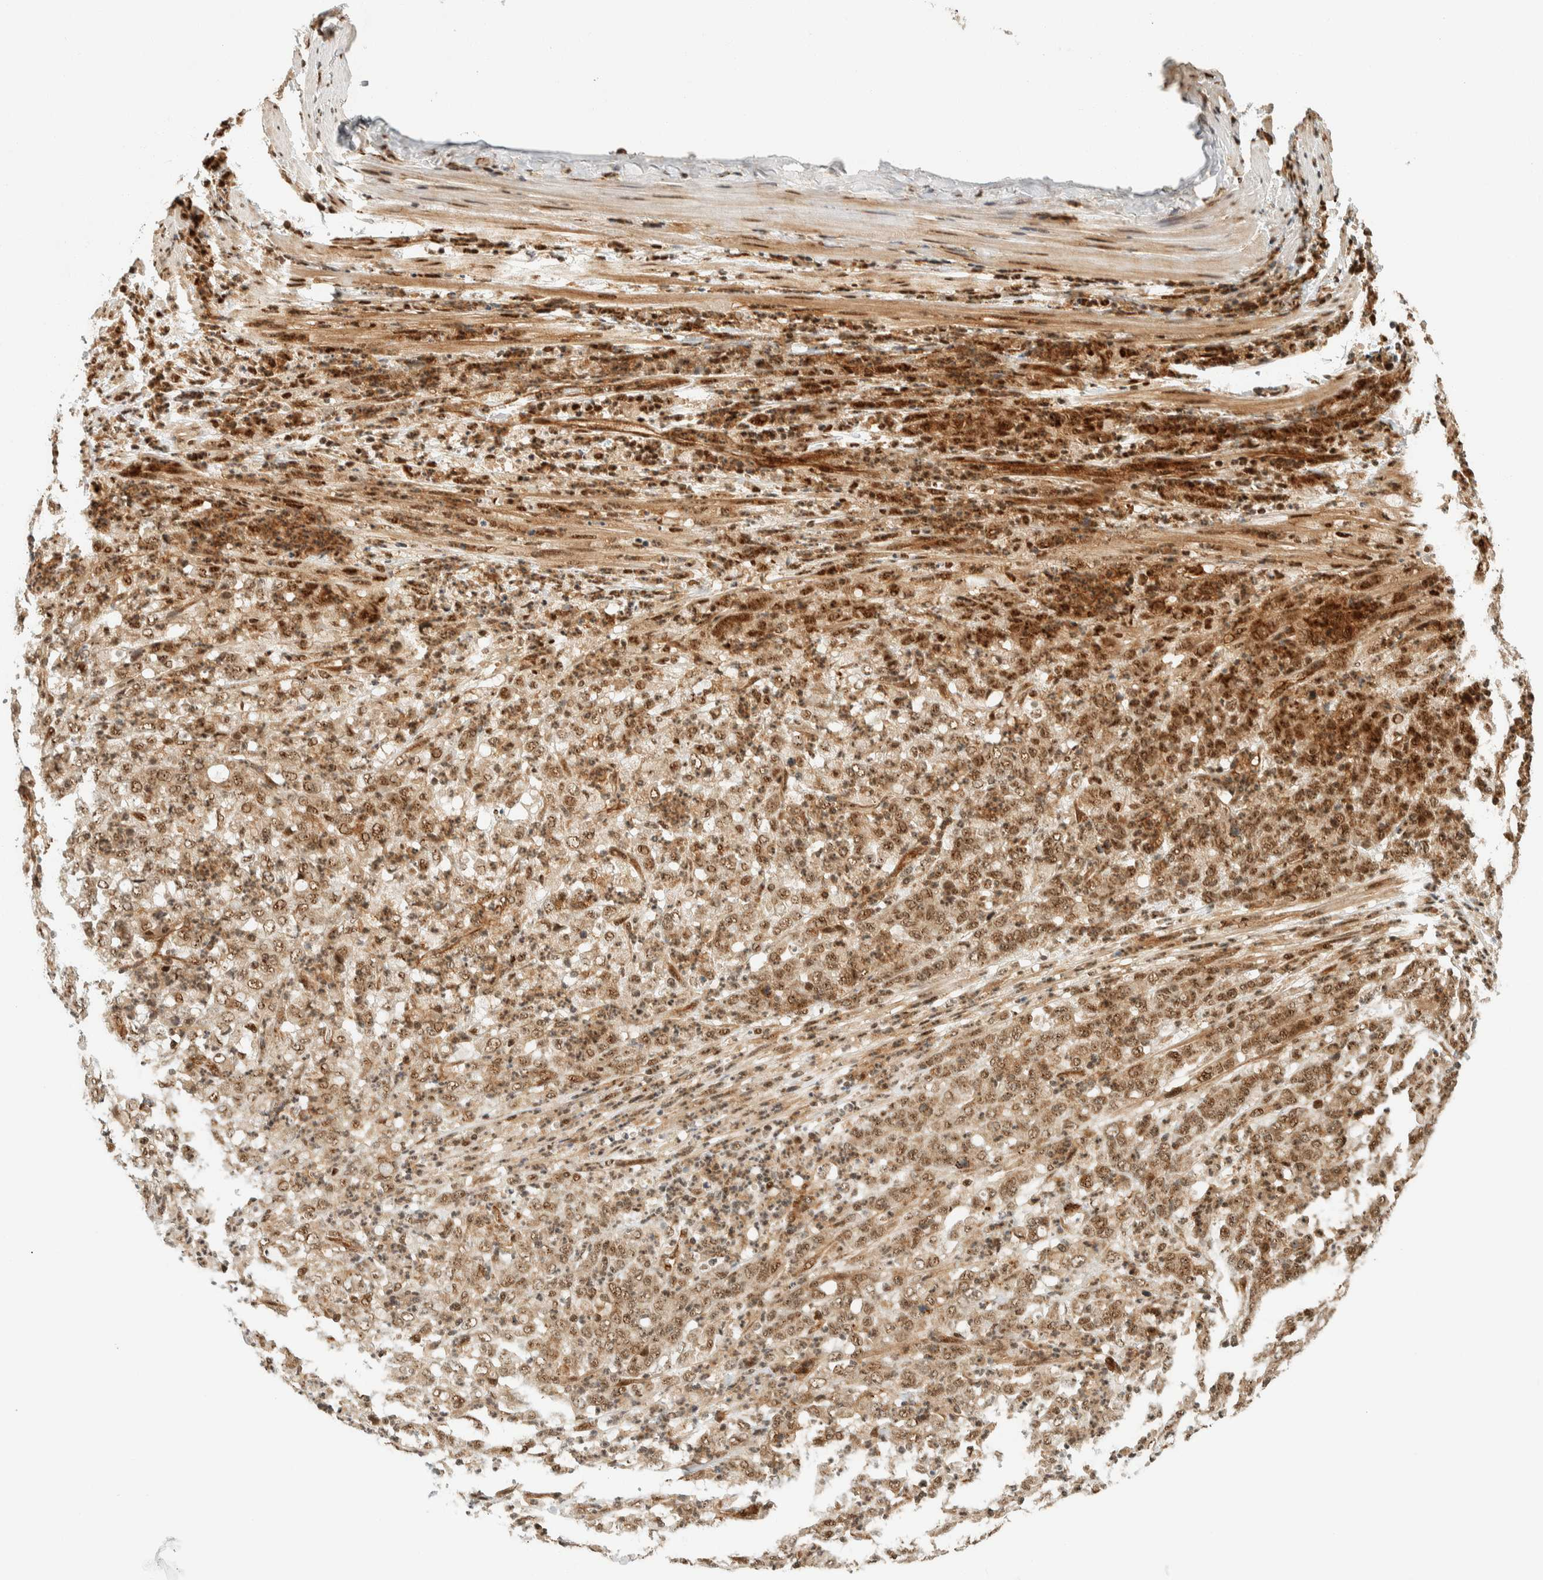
{"staining": {"intensity": "moderate", "quantity": ">75%", "location": "nuclear"}, "tissue": "stomach cancer", "cell_type": "Tumor cells", "image_type": "cancer", "snomed": [{"axis": "morphology", "description": "Adenocarcinoma, NOS"}, {"axis": "topography", "description": "Stomach, lower"}], "caption": "This histopathology image demonstrates stomach cancer (adenocarcinoma) stained with IHC to label a protein in brown. The nuclear of tumor cells show moderate positivity for the protein. Nuclei are counter-stained blue.", "gene": "SIK1", "patient": {"sex": "female", "age": 71}}